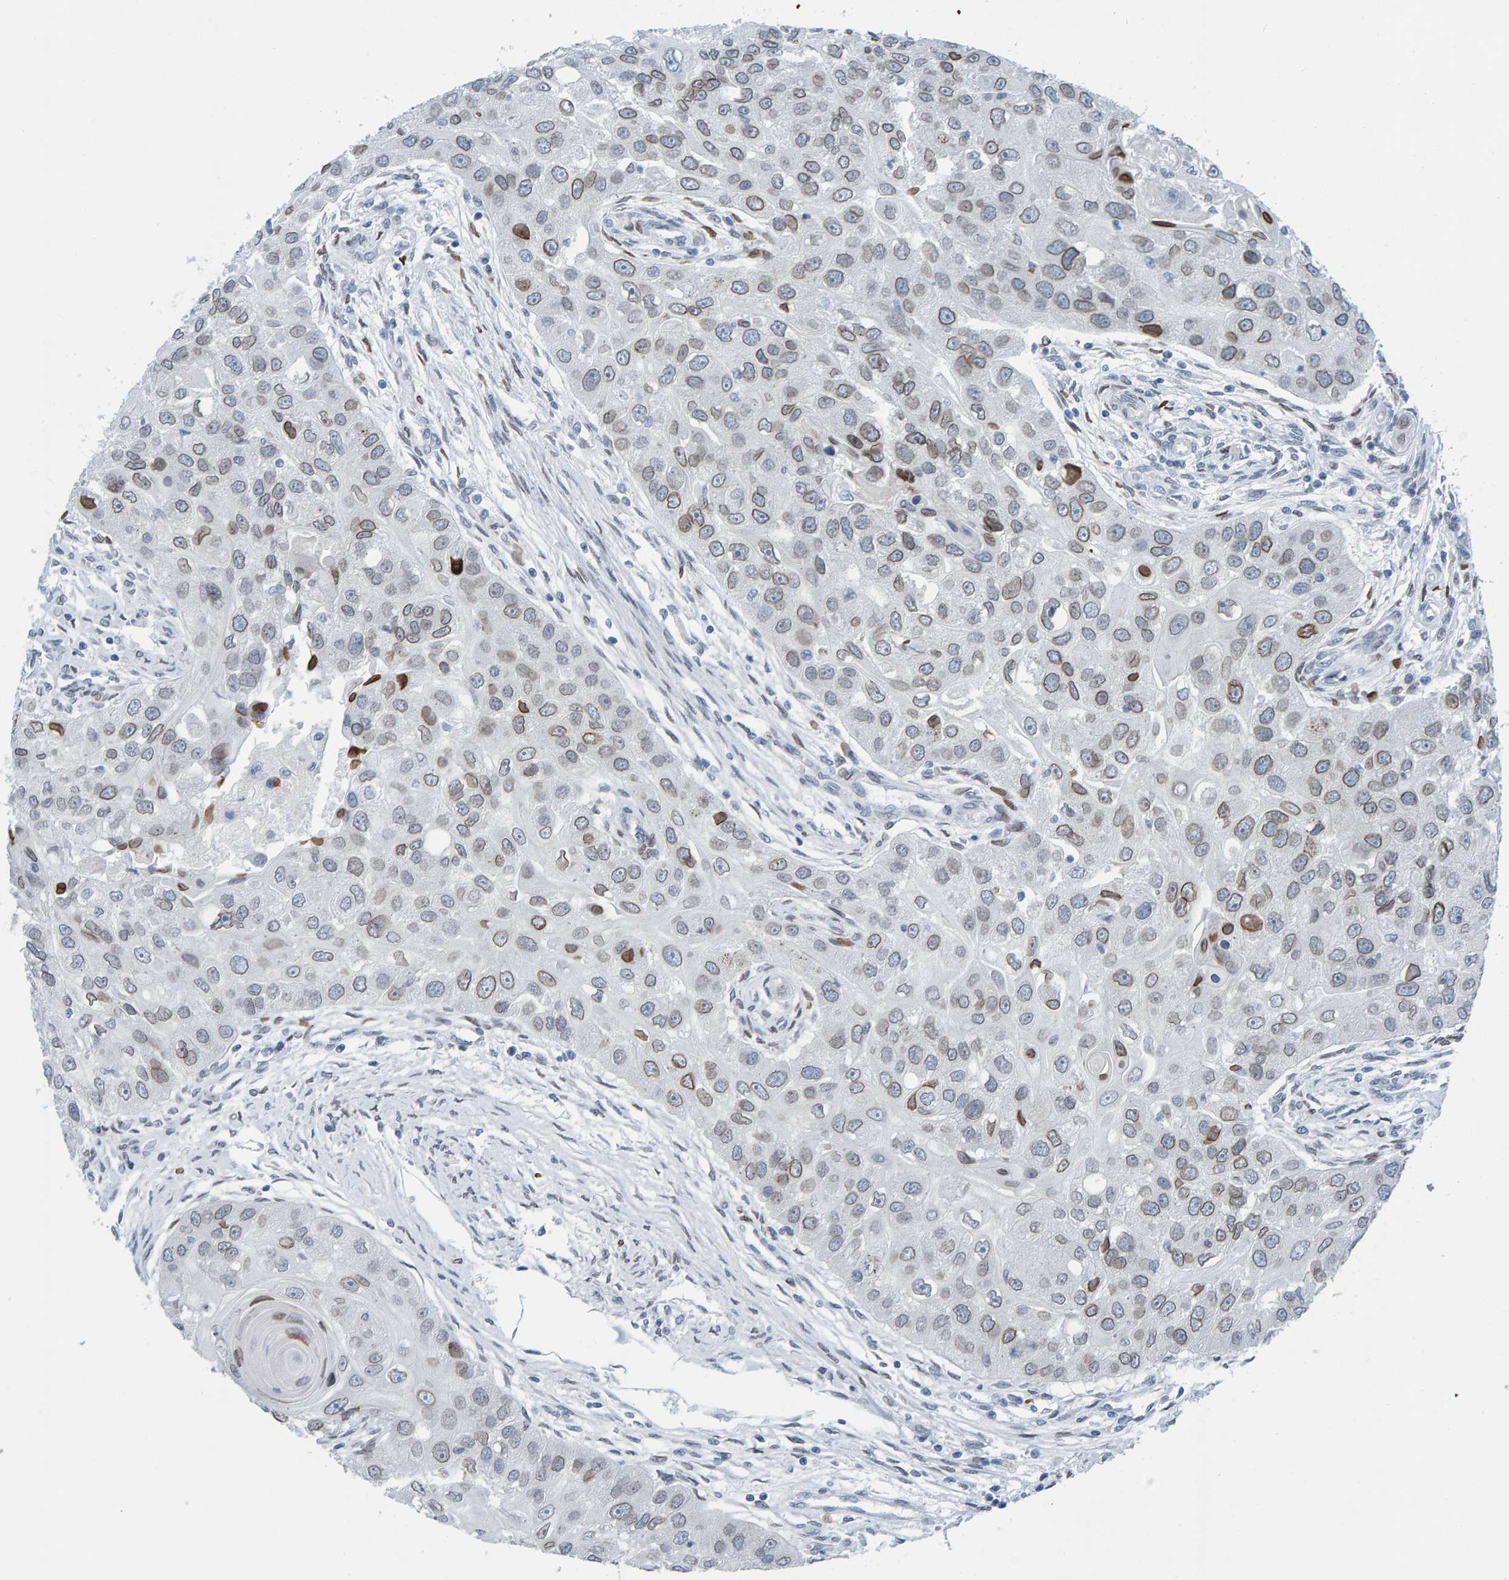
{"staining": {"intensity": "moderate", "quantity": "25%-75%", "location": "cytoplasmic/membranous,nuclear"}, "tissue": "head and neck cancer", "cell_type": "Tumor cells", "image_type": "cancer", "snomed": [{"axis": "morphology", "description": "Normal tissue, NOS"}, {"axis": "morphology", "description": "Squamous cell carcinoma, NOS"}, {"axis": "topography", "description": "Skeletal muscle"}, {"axis": "topography", "description": "Head-Neck"}], "caption": "A histopathology image of head and neck cancer stained for a protein reveals moderate cytoplasmic/membranous and nuclear brown staining in tumor cells.", "gene": "LMNB2", "patient": {"sex": "male", "age": 51}}